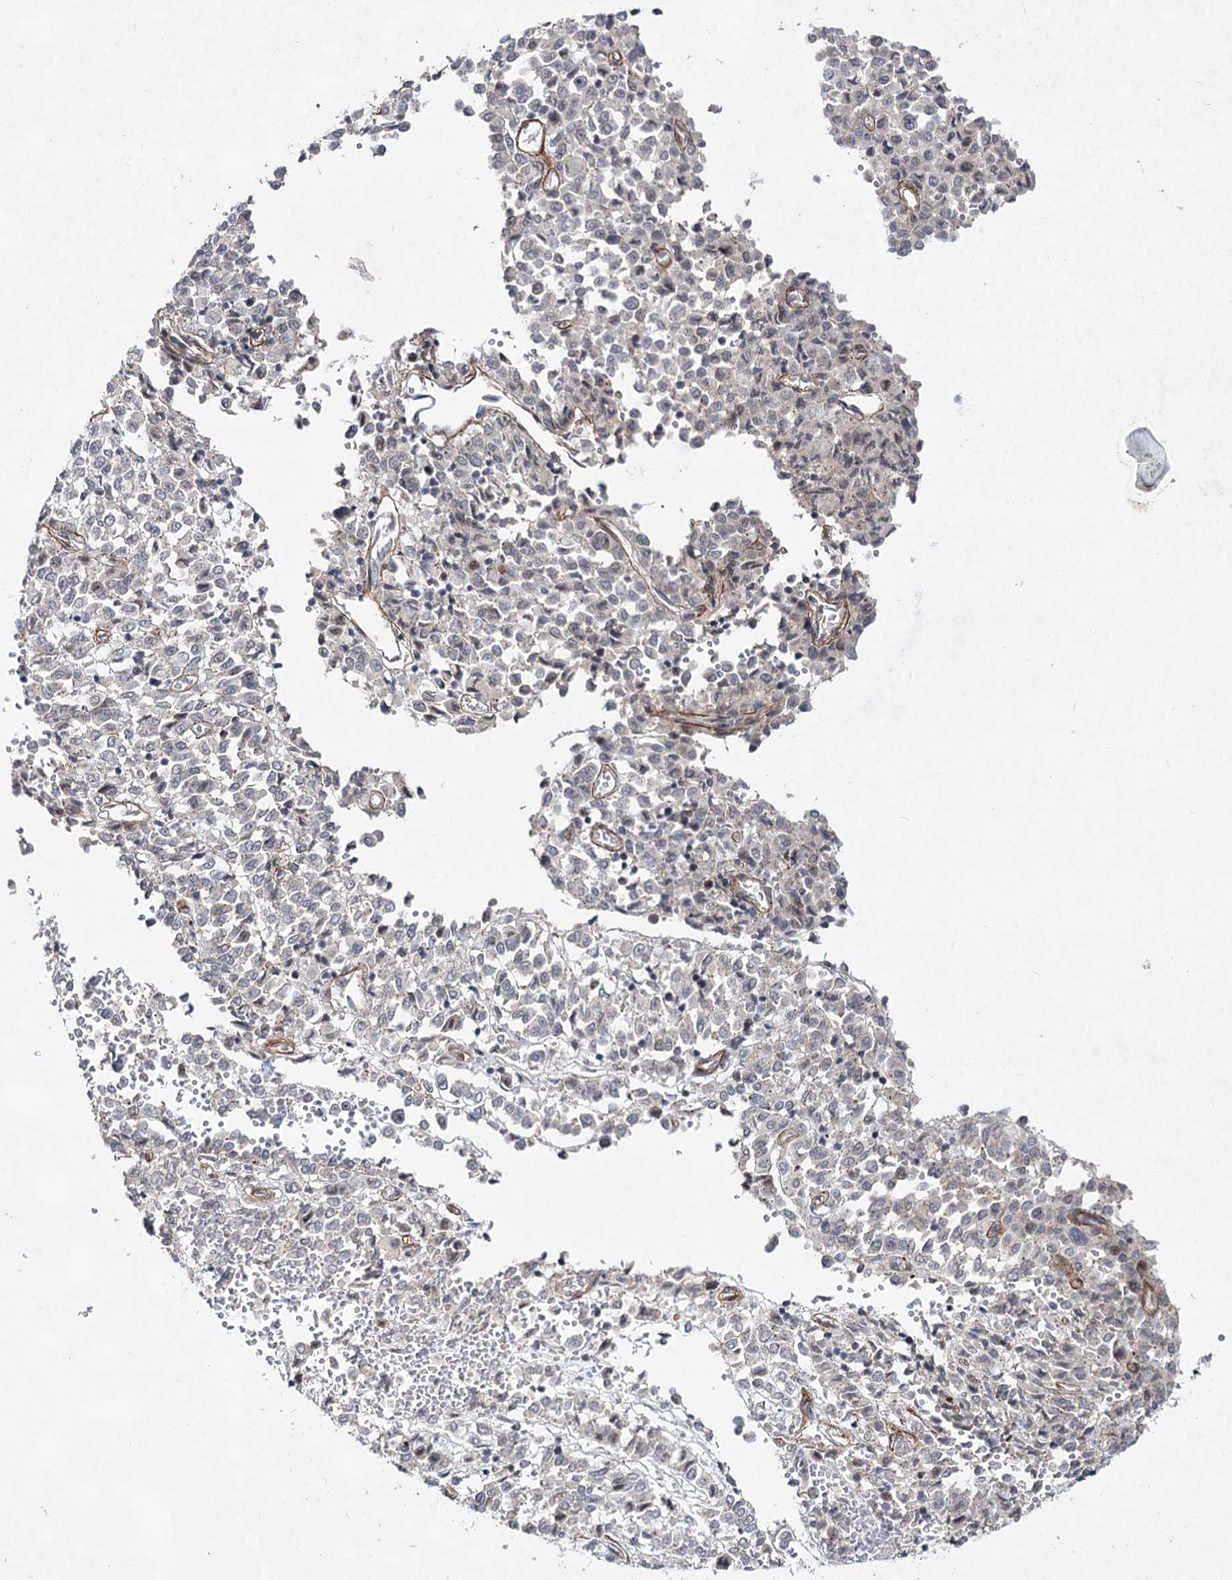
{"staining": {"intensity": "negative", "quantity": "none", "location": "none"}, "tissue": "melanoma", "cell_type": "Tumor cells", "image_type": "cancer", "snomed": [{"axis": "morphology", "description": "Malignant melanoma, Metastatic site"}, {"axis": "topography", "description": "Pancreas"}], "caption": "IHC histopathology image of neoplastic tissue: human melanoma stained with DAB (3,3'-diaminobenzidine) demonstrates no significant protein expression in tumor cells. Nuclei are stained in blue.", "gene": "ATL2", "patient": {"sex": "female", "age": 30}}